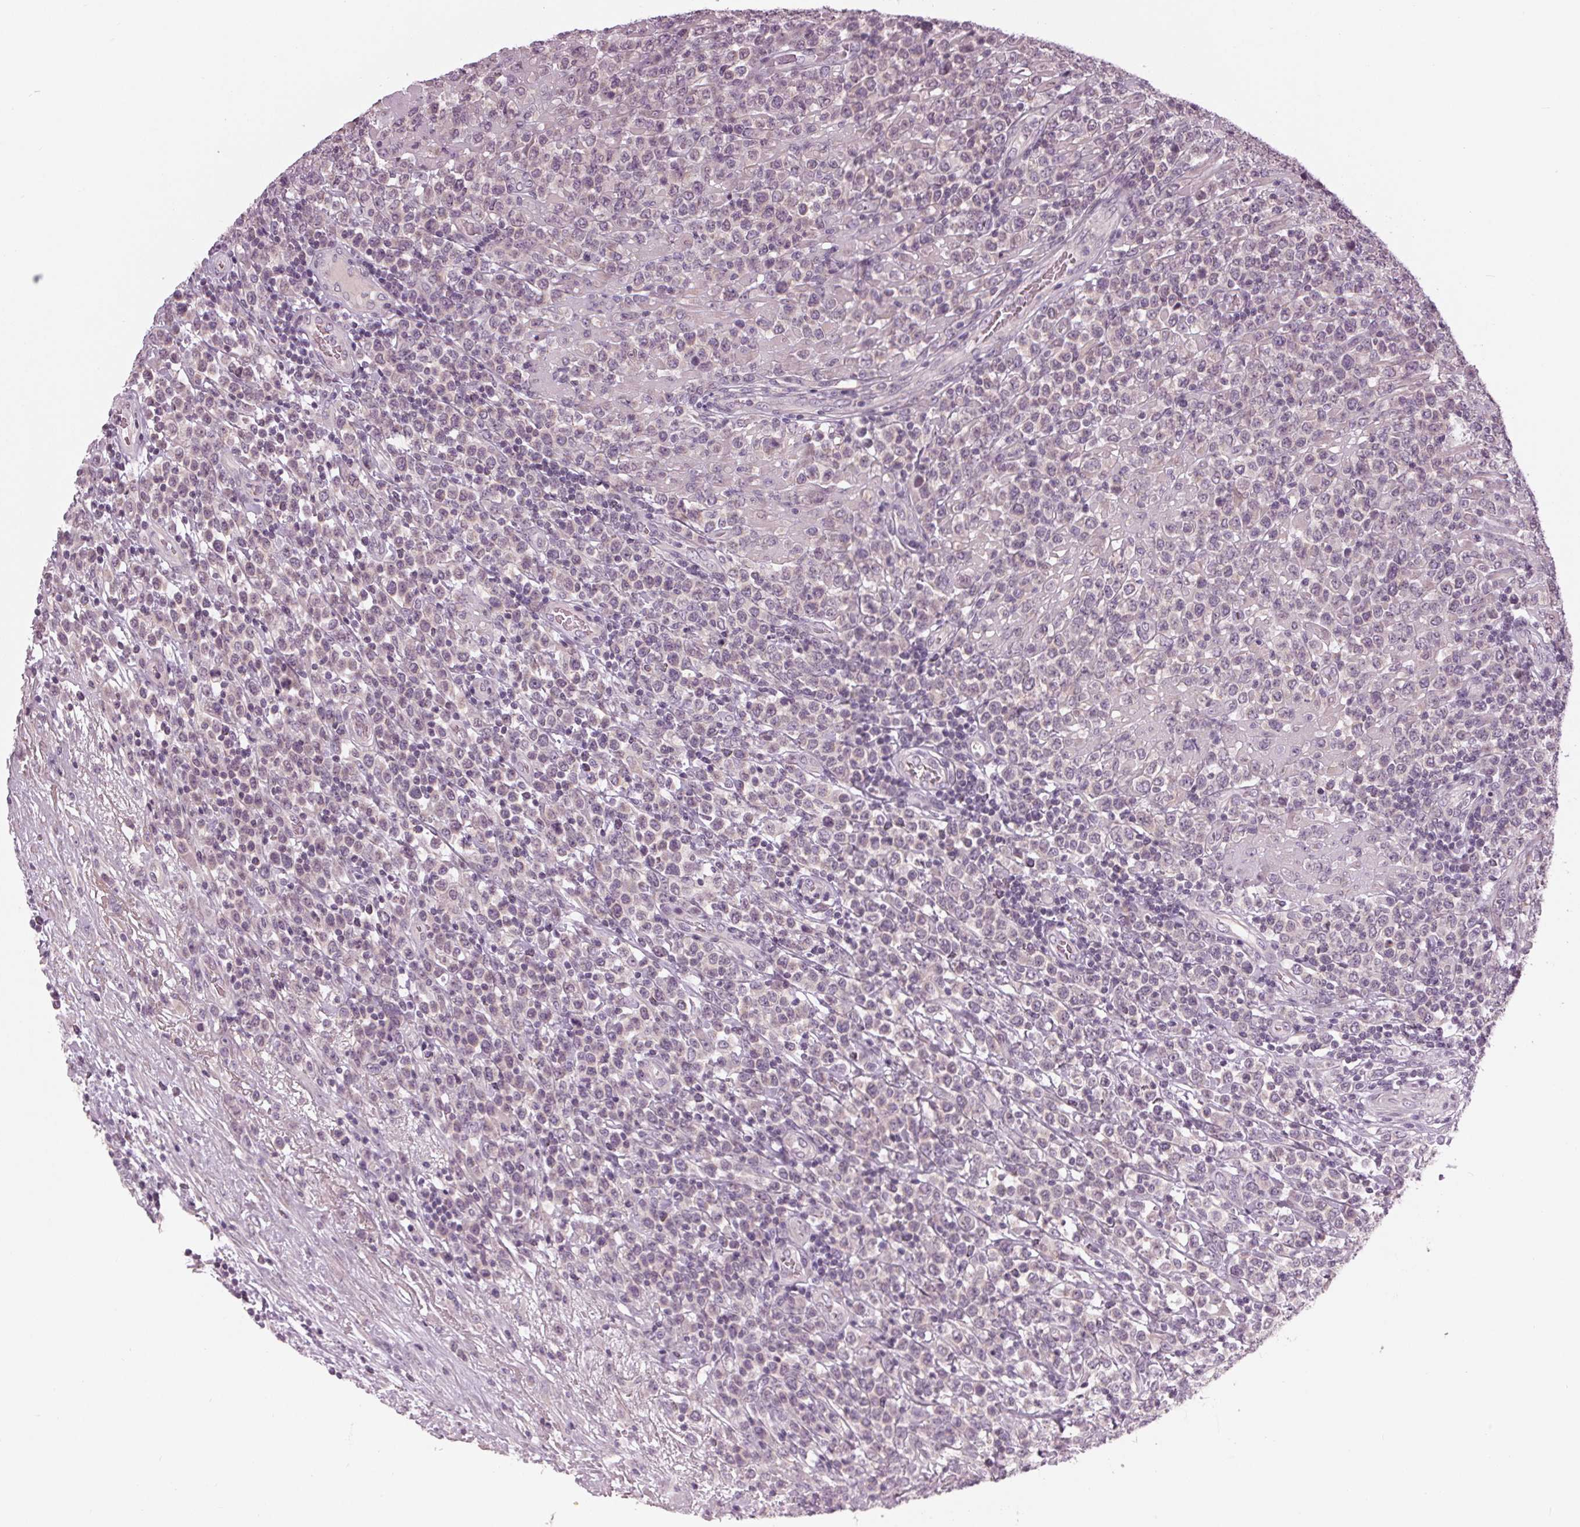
{"staining": {"intensity": "negative", "quantity": "none", "location": "none"}, "tissue": "lymphoma", "cell_type": "Tumor cells", "image_type": "cancer", "snomed": [{"axis": "morphology", "description": "Malignant lymphoma, non-Hodgkin's type, High grade"}, {"axis": "topography", "description": "Soft tissue"}], "caption": "Immunohistochemical staining of human lymphoma reveals no significant staining in tumor cells. The staining was performed using DAB to visualize the protein expression in brown, while the nuclei were stained in blue with hematoxylin (Magnification: 20x).", "gene": "ZNF605", "patient": {"sex": "female", "age": 56}}